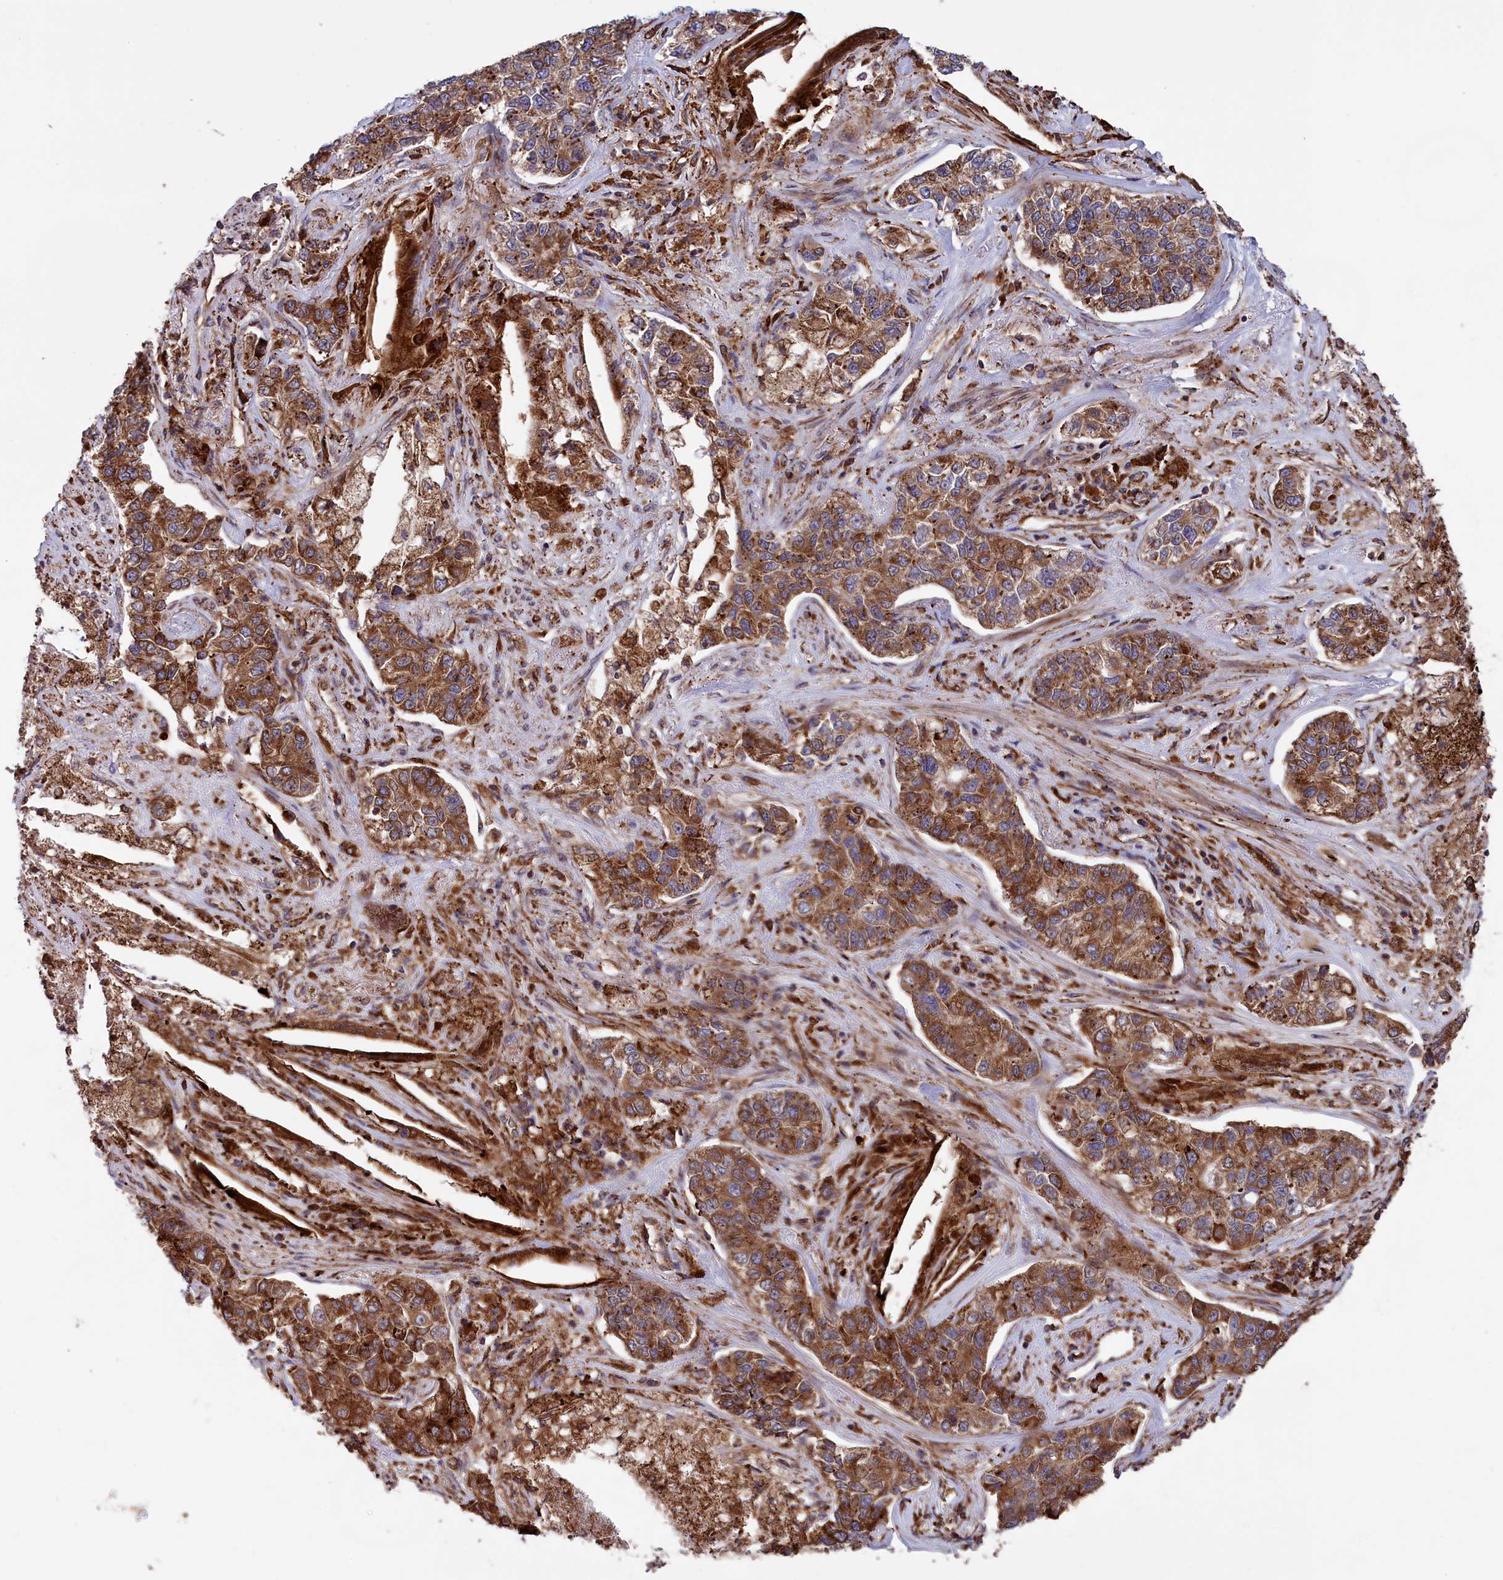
{"staining": {"intensity": "moderate", "quantity": ">75%", "location": "cytoplasmic/membranous"}, "tissue": "lung cancer", "cell_type": "Tumor cells", "image_type": "cancer", "snomed": [{"axis": "morphology", "description": "Adenocarcinoma, NOS"}, {"axis": "topography", "description": "Lung"}], "caption": "Immunohistochemical staining of lung adenocarcinoma demonstrates medium levels of moderate cytoplasmic/membranous positivity in about >75% of tumor cells. (DAB = brown stain, brightfield microscopy at high magnification).", "gene": "PLA2G4C", "patient": {"sex": "male", "age": 49}}